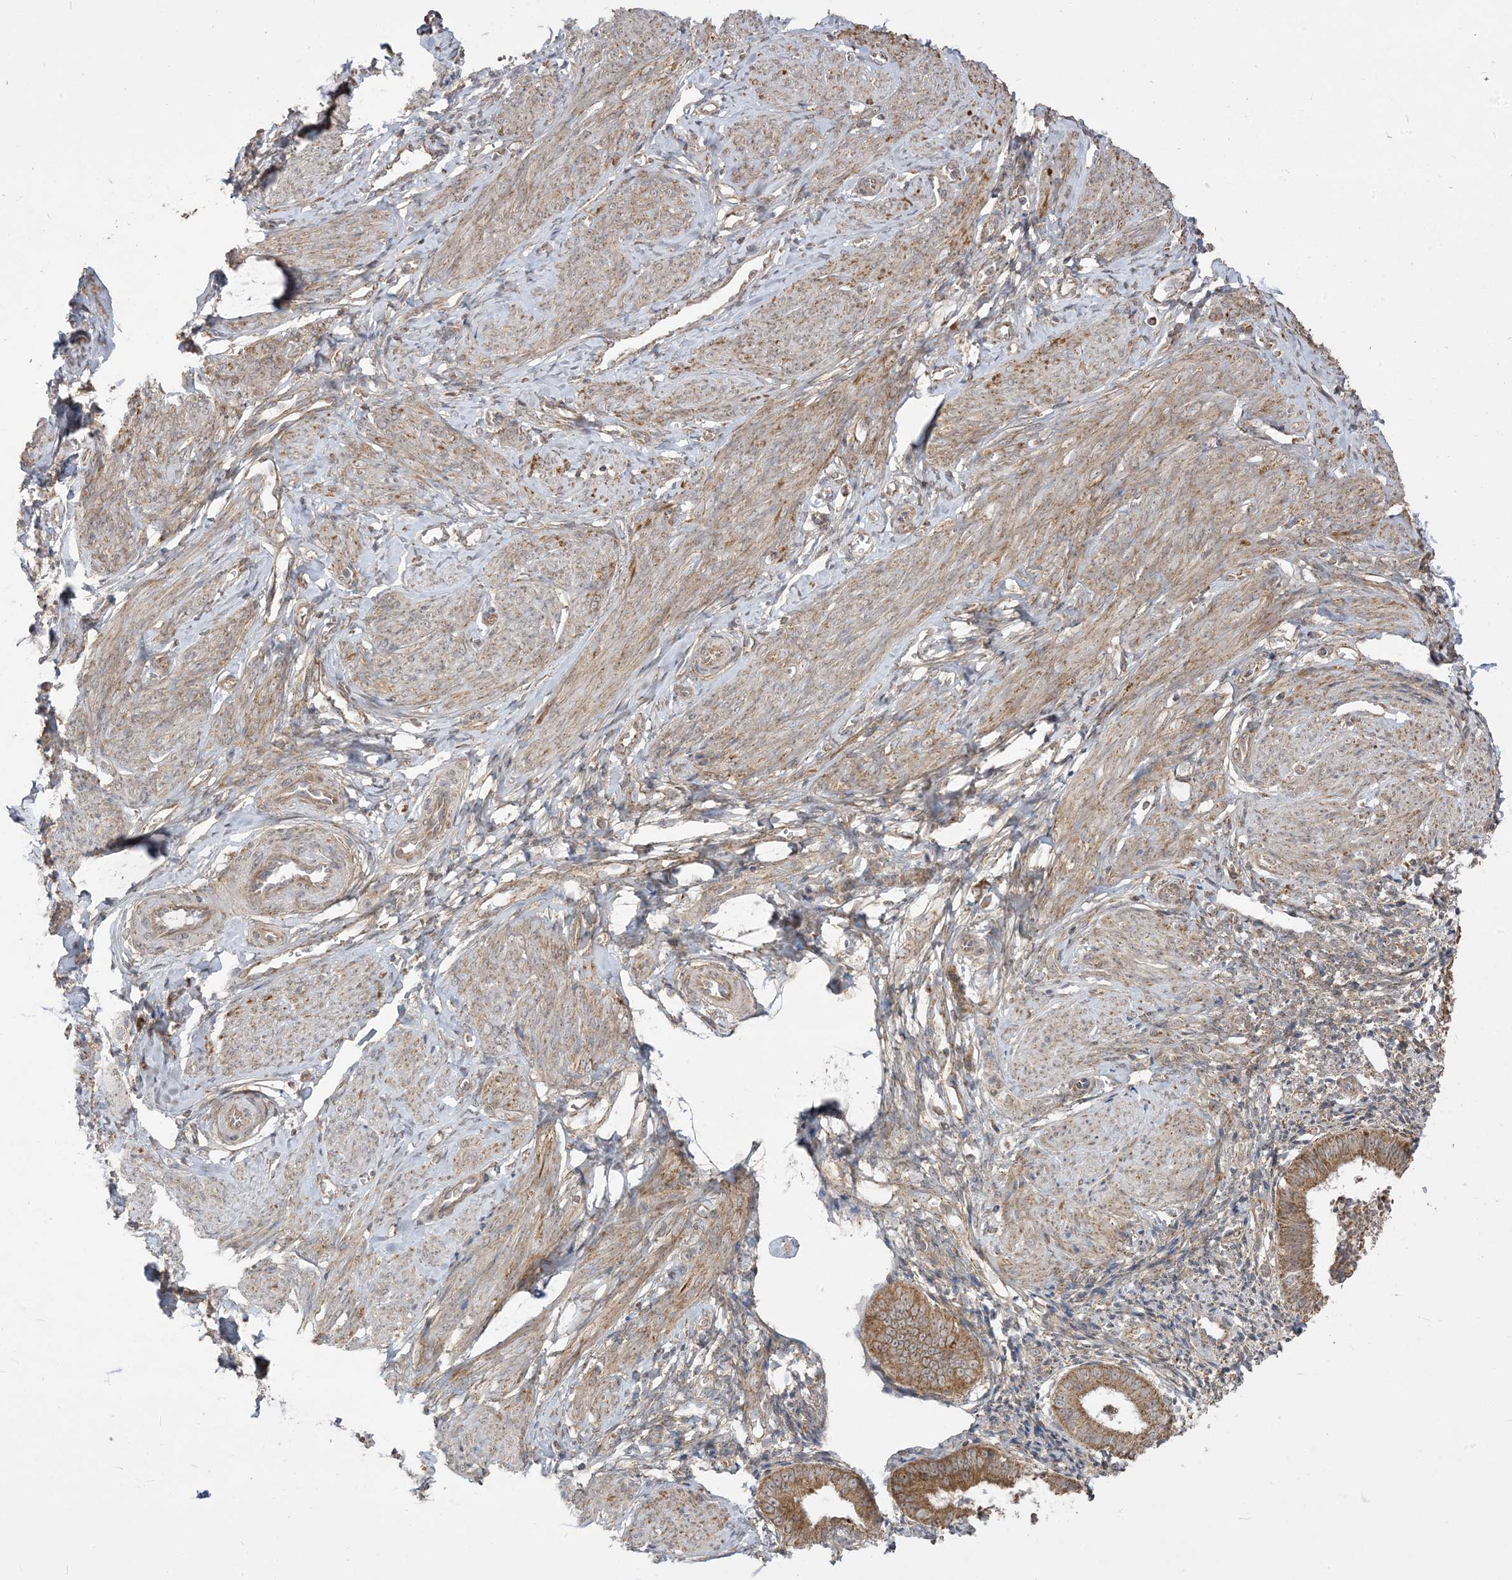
{"staining": {"intensity": "moderate", "quantity": ">75%", "location": "cytoplasmic/membranous"}, "tissue": "endometrium", "cell_type": "Cells in endometrial stroma", "image_type": "normal", "snomed": [{"axis": "morphology", "description": "Normal tissue, NOS"}, {"axis": "topography", "description": "Uterus"}, {"axis": "topography", "description": "Endometrium"}], "caption": "A brown stain shows moderate cytoplasmic/membranous expression of a protein in cells in endometrial stroma of unremarkable human endometrium.", "gene": "SIRT3", "patient": {"sex": "female", "age": 48}}